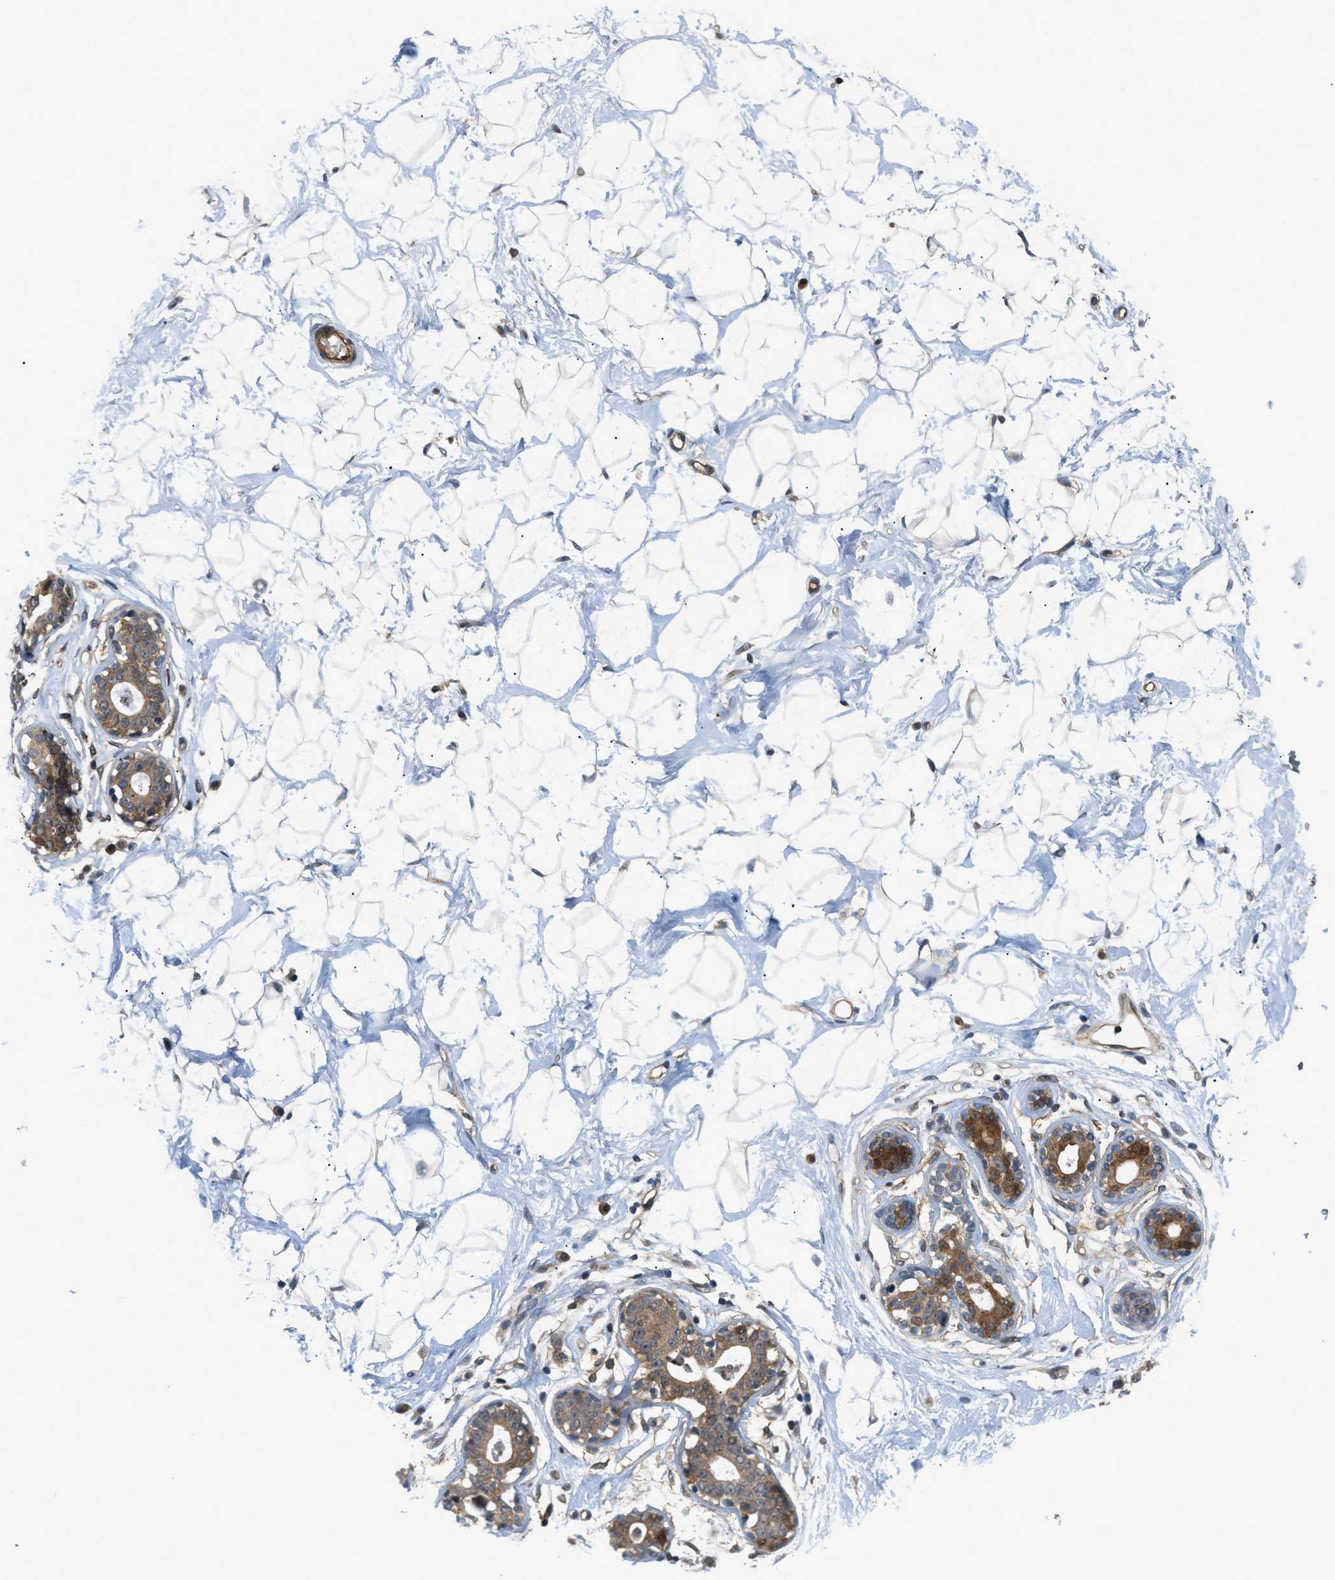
{"staining": {"intensity": "negative", "quantity": "none", "location": "none"}, "tissue": "breast", "cell_type": "Adipocytes", "image_type": "normal", "snomed": [{"axis": "morphology", "description": "Normal tissue, NOS"}, {"axis": "topography", "description": "Breast"}], "caption": "Protein analysis of unremarkable breast displays no significant staining in adipocytes.", "gene": "TRAK2", "patient": {"sex": "female", "age": 23}}